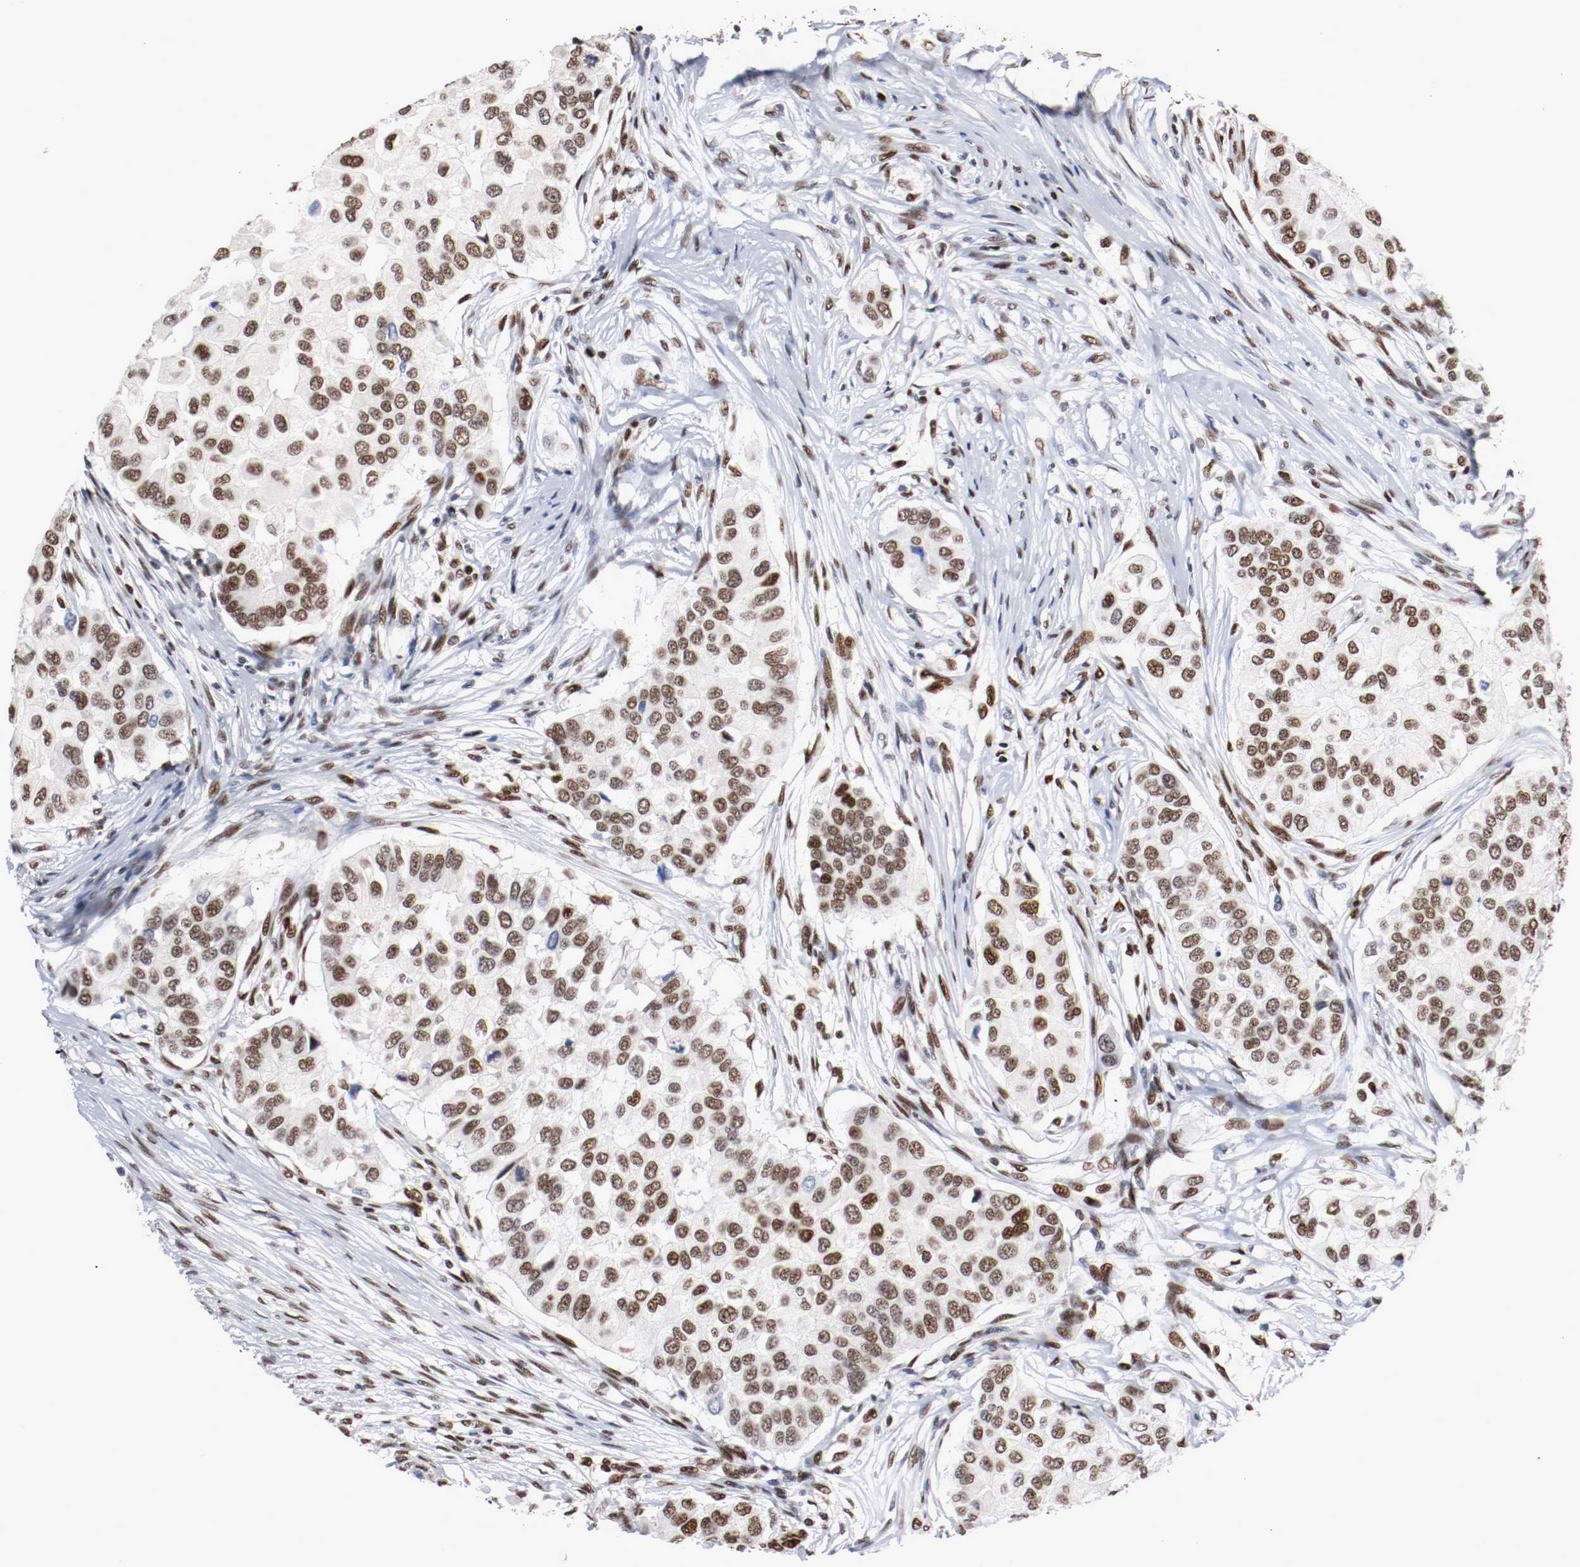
{"staining": {"intensity": "strong", "quantity": ">75%", "location": "nuclear"}, "tissue": "breast cancer", "cell_type": "Tumor cells", "image_type": "cancer", "snomed": [{"axis": "morphology", "description": "Normal tissue, NOS"}, {"axis": "morphology", "description": "Duct carcinoma"}, {"axis": "topography", "description": "Breast"}], "caption": "This photomicrograph demonstrates IHC staining of human intraductal carcinoma (breast), with high strong nuclear staining in approximately >75% of tumor cells.", "gene": "MEF2D", "patient": {"sex": "female", "age": 49}}